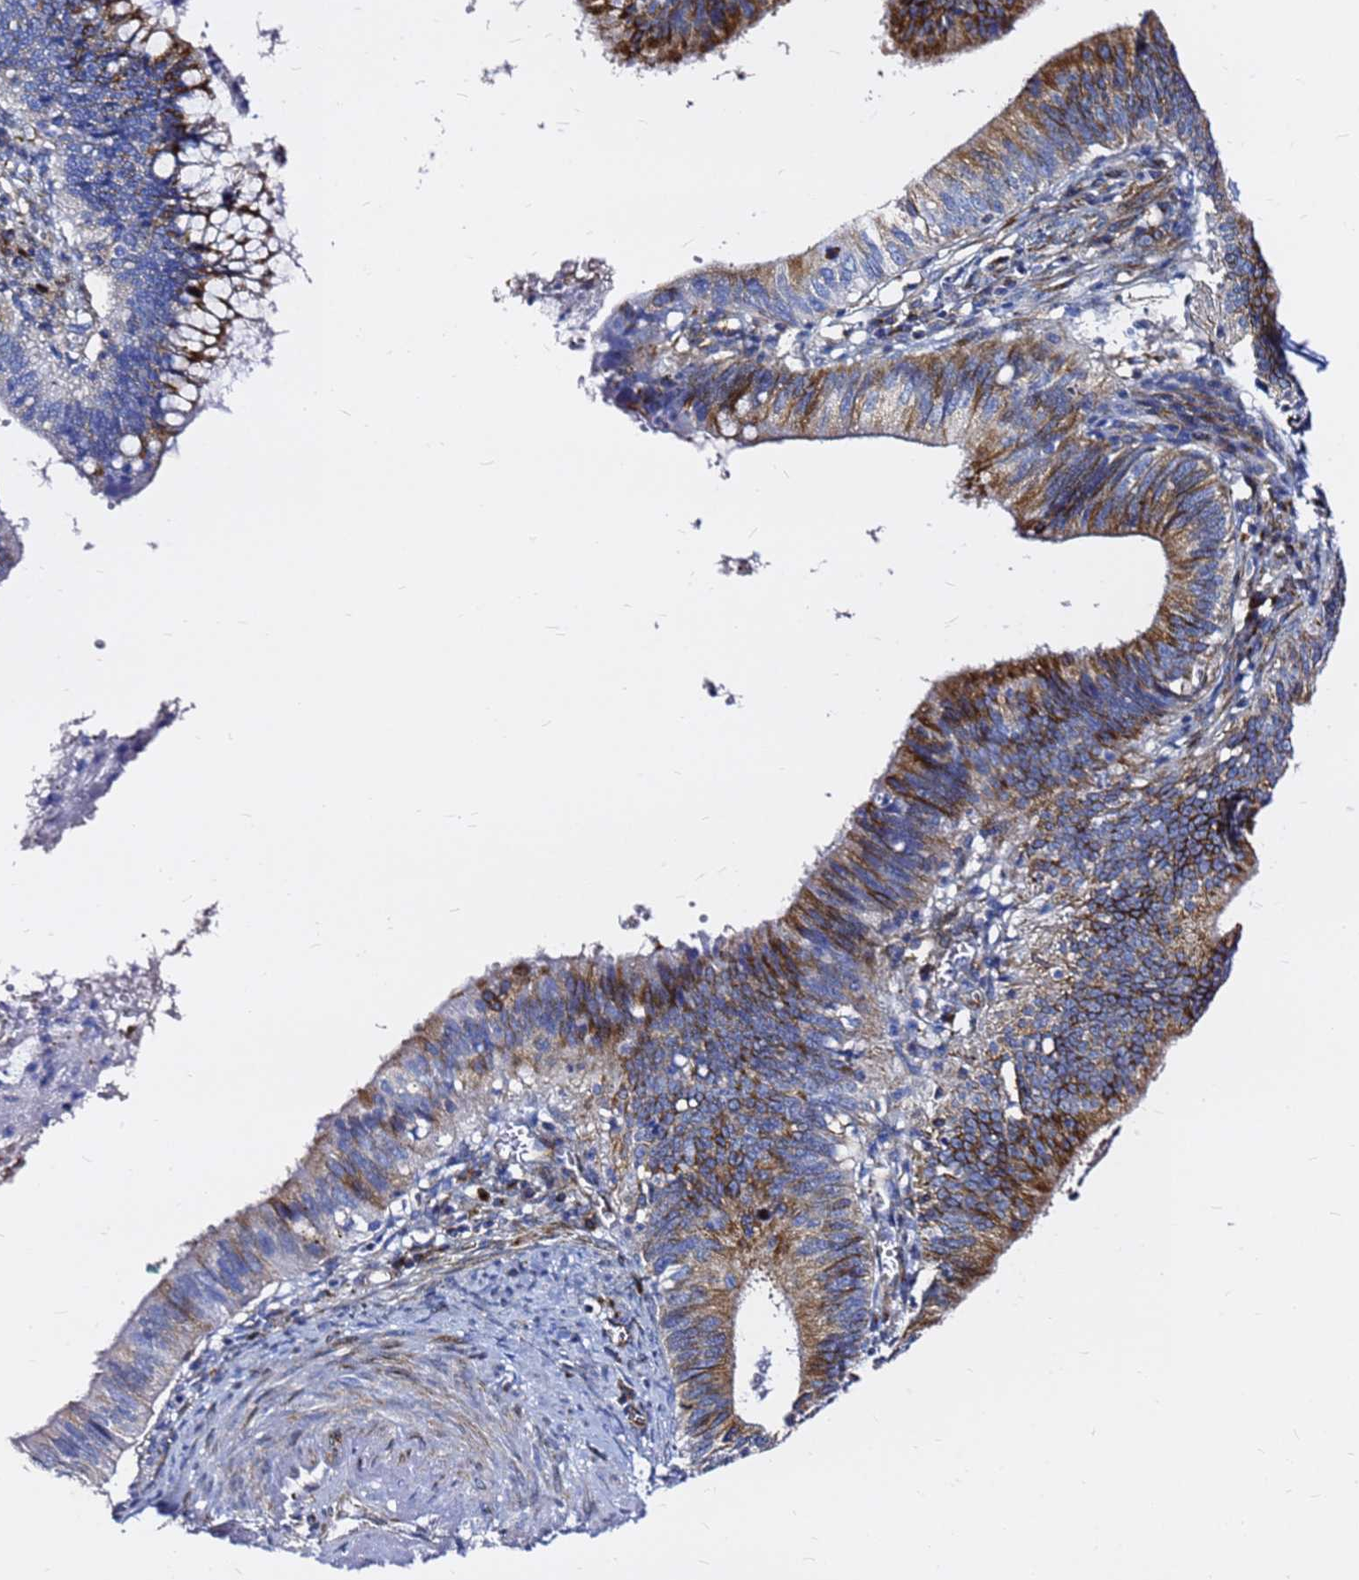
{"staining": {"intensity": "strong", "quantity": "25%-75%", "location": "cytoplasmic/membranous"}, "tissue": "cervical cancer", "cell_type": "Tumor cells", "image_type": "cancer", "snomed": [{"axis": "morphology", "description": "Adenocarcinoma, NOS"}, {"axis": "topography", "description": "Cervix"}], "caption": "Immunohistochemical staining of cervical cancer (adenocarcinoma) exhibits high levels of strong cytoplasmic/membranous positivity in about 25%-75% of tumor cells.", "gene": "TUBA8", "patient": {"sex": "female", "age": 42}}